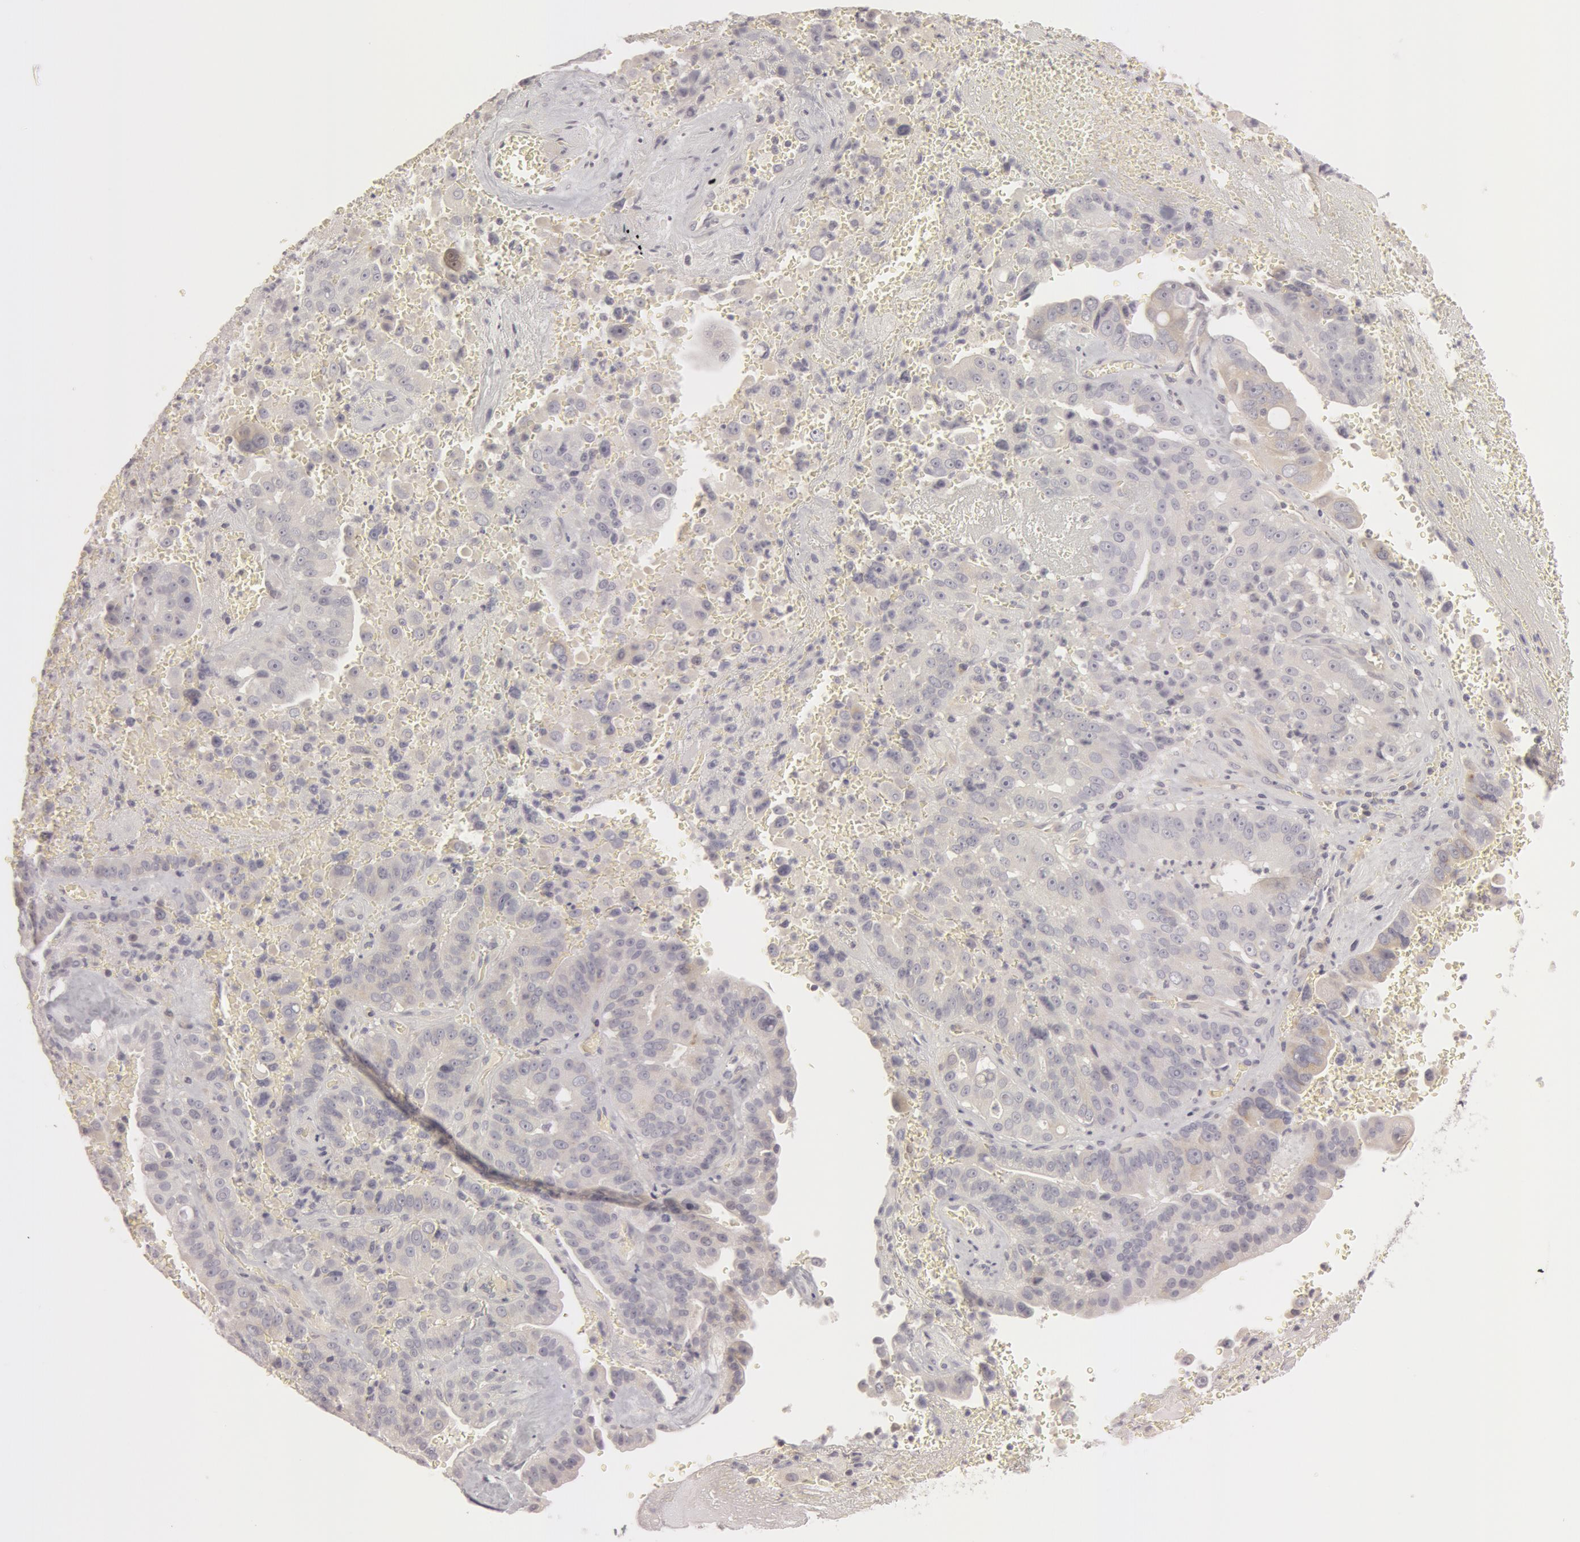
{"staining": {"intensity": "weak", "quantity": "<25%", "location": "cytoplasmic/membranous"}, "tissue": "liver cancer", "cell_type": "Tumor cells", "image_type": "cancer", "snomed": [{"axis": "morphology", "description": "Cholangiocarcinoma"}, {"axis": "topography", "description": "Liver"}], "caption": "An immunohistochemistry image of liver cancer (cholangiocarcinoma) is shown. There is no staining in tumor cells of liver cancer (cholangiocarcinoma).", "gene": "RALGAPA1", "patient": {"sex": "female", "age": 79}}